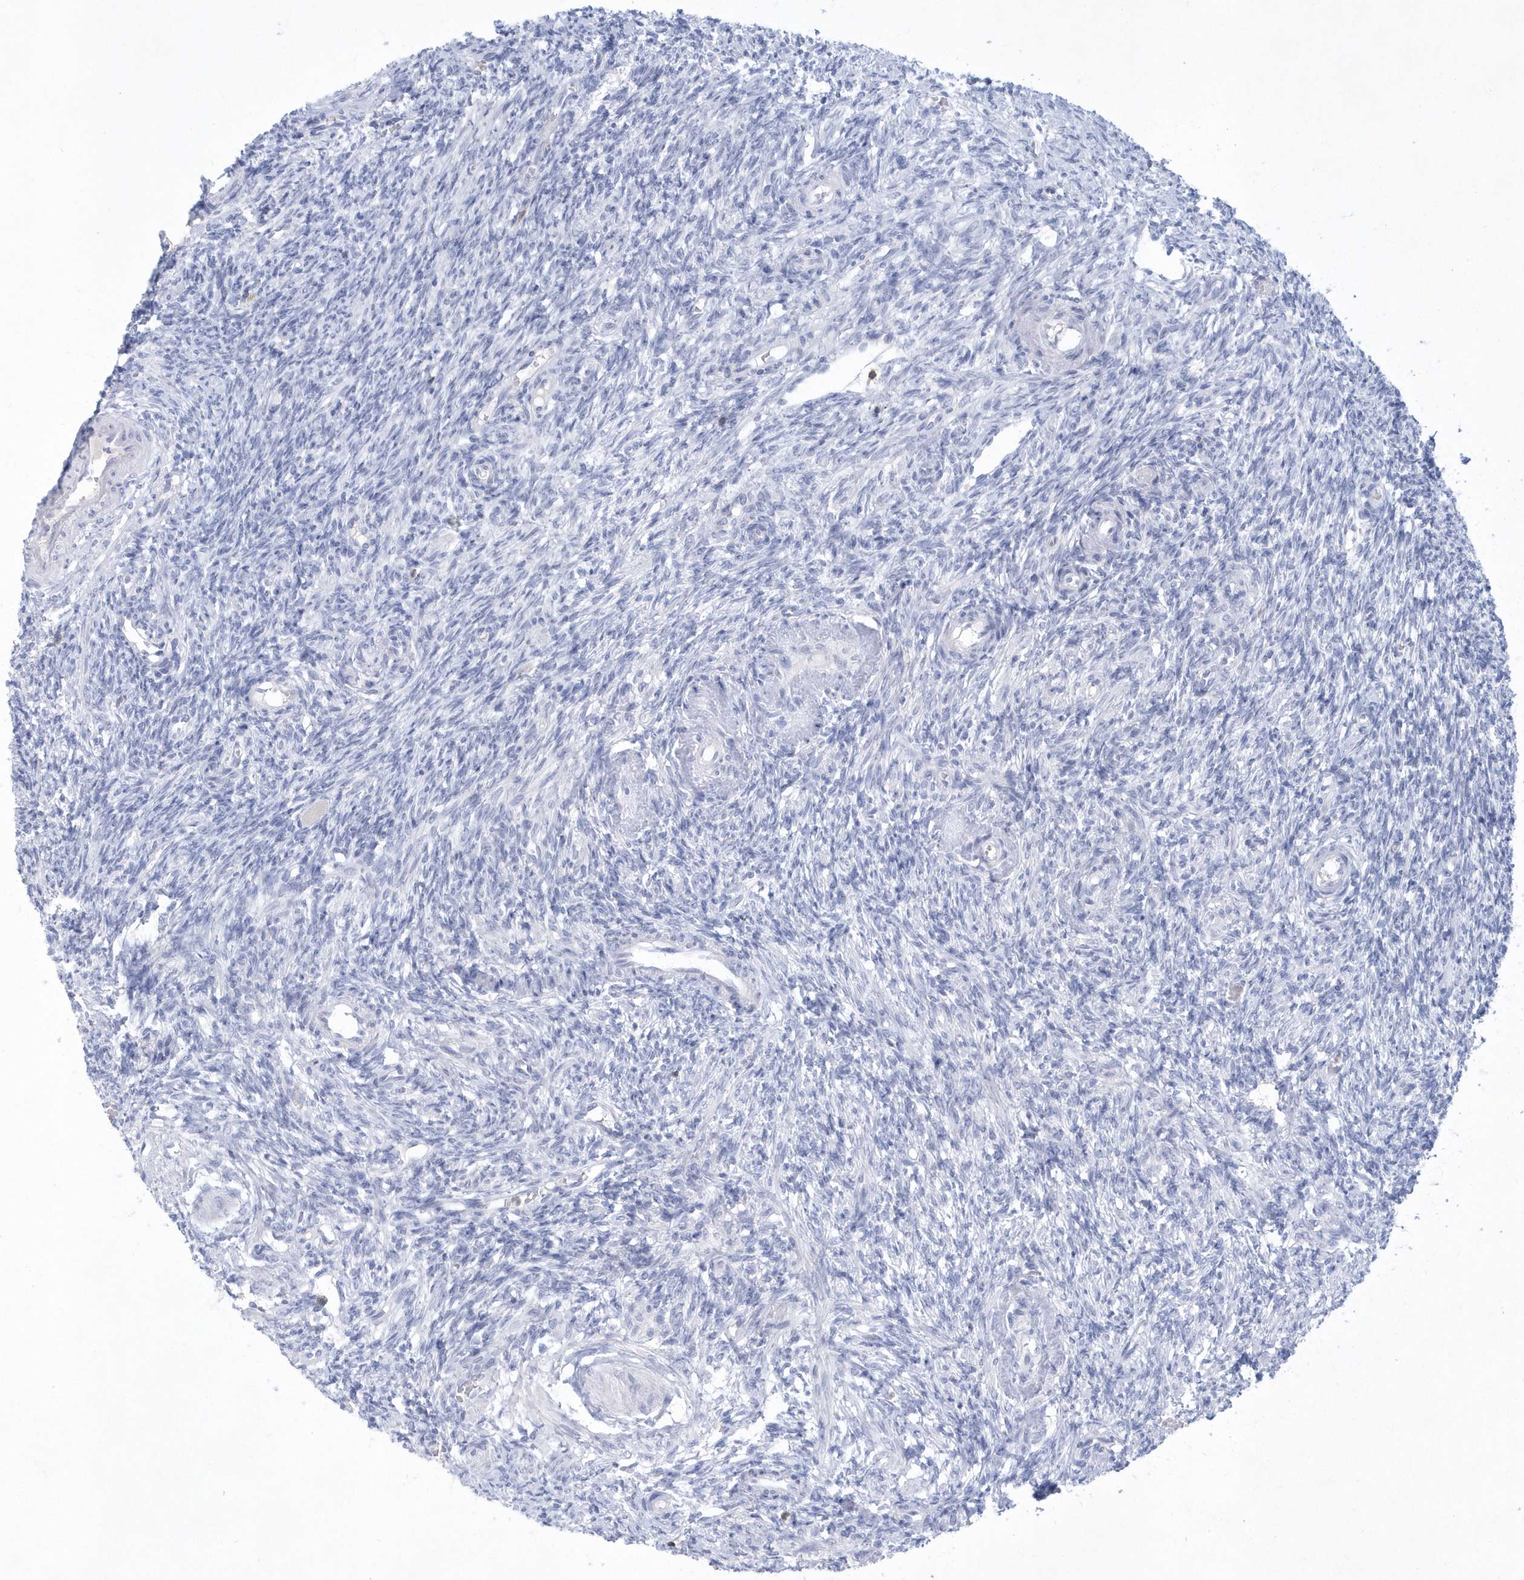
{"staining": {"intensity": "negative", "quantity": "none", "location": "none"}, "tissue": "ovary", "cell_type": "Ovarian stroma cells", "image_type": "normal", "snomed": [{"axis": "morphology", "description": "Normal tissue, NOS"}, {"axis": "topography", "description": "Ovary"}], "caption": "IHC histopathology image of benign ovary: ovary stained with DAB (3,3'-diaminobenzidine) demonstrates no significant protein expression in ovarian stroma cells.", "gene": "PSD4", "patient": {"sex": "female", "age": 27}}